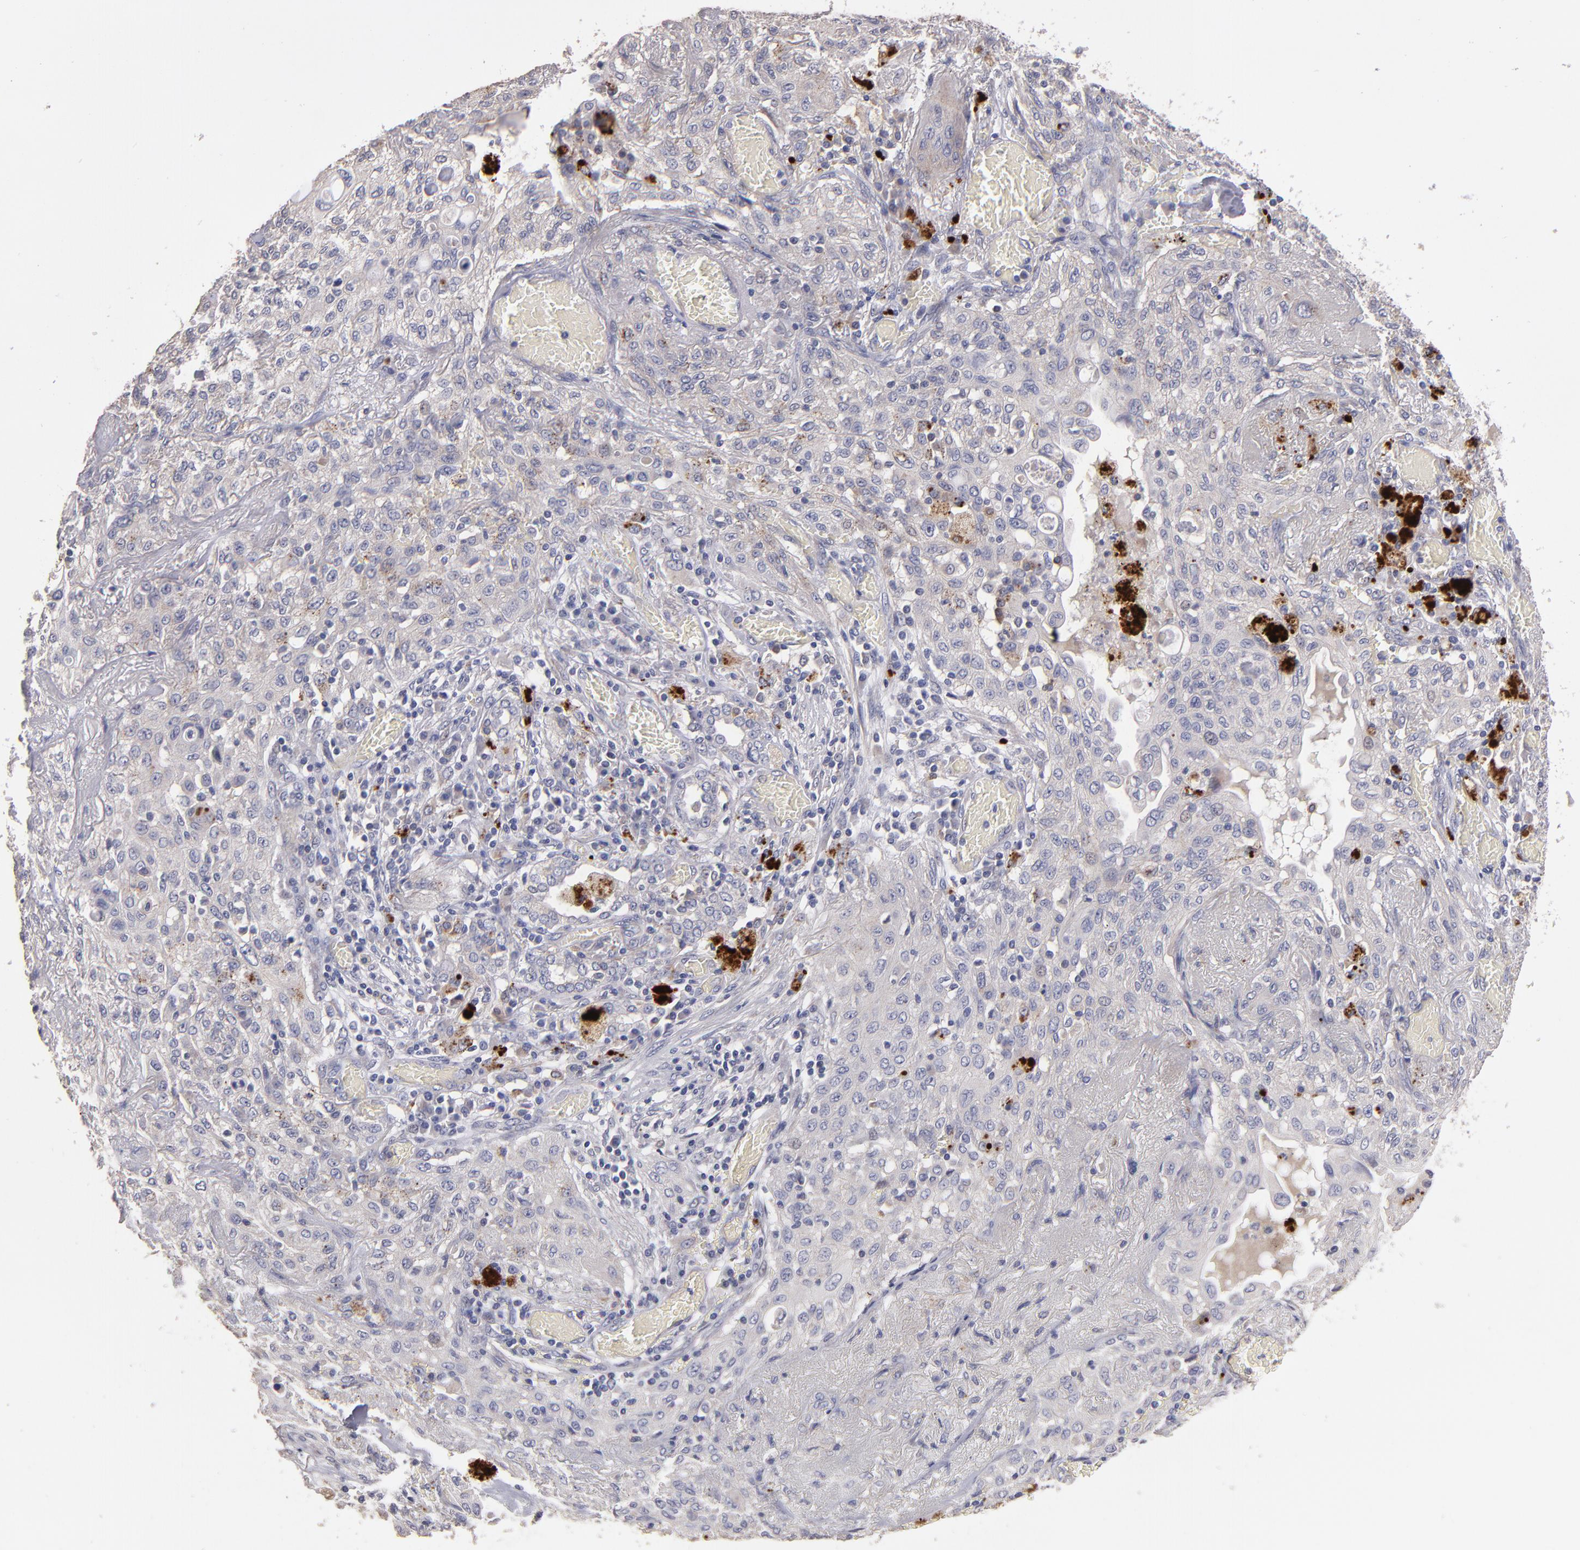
{"staining": {"intensity": "weak", "quantity": "<25%", "location": "cytoplasmic/membranous"}, "tissue": "lung cancer", "cell_type": "Tumor cells", "image_type": "cancer", "snomed": [{"axis": "morphology", "description": "Squamous cell carcinoma, NOS"}, {"axis": "topography", "description": "Lung"}], "caption": "High magnification brightfield microscopy of lung cancer stained with DAB (brown) and counterstained with hematoxylin (blue): tumor cells show no significant expression.", "gene": "MAGEE1", "patient": {"sex": "female", "age": 47}}